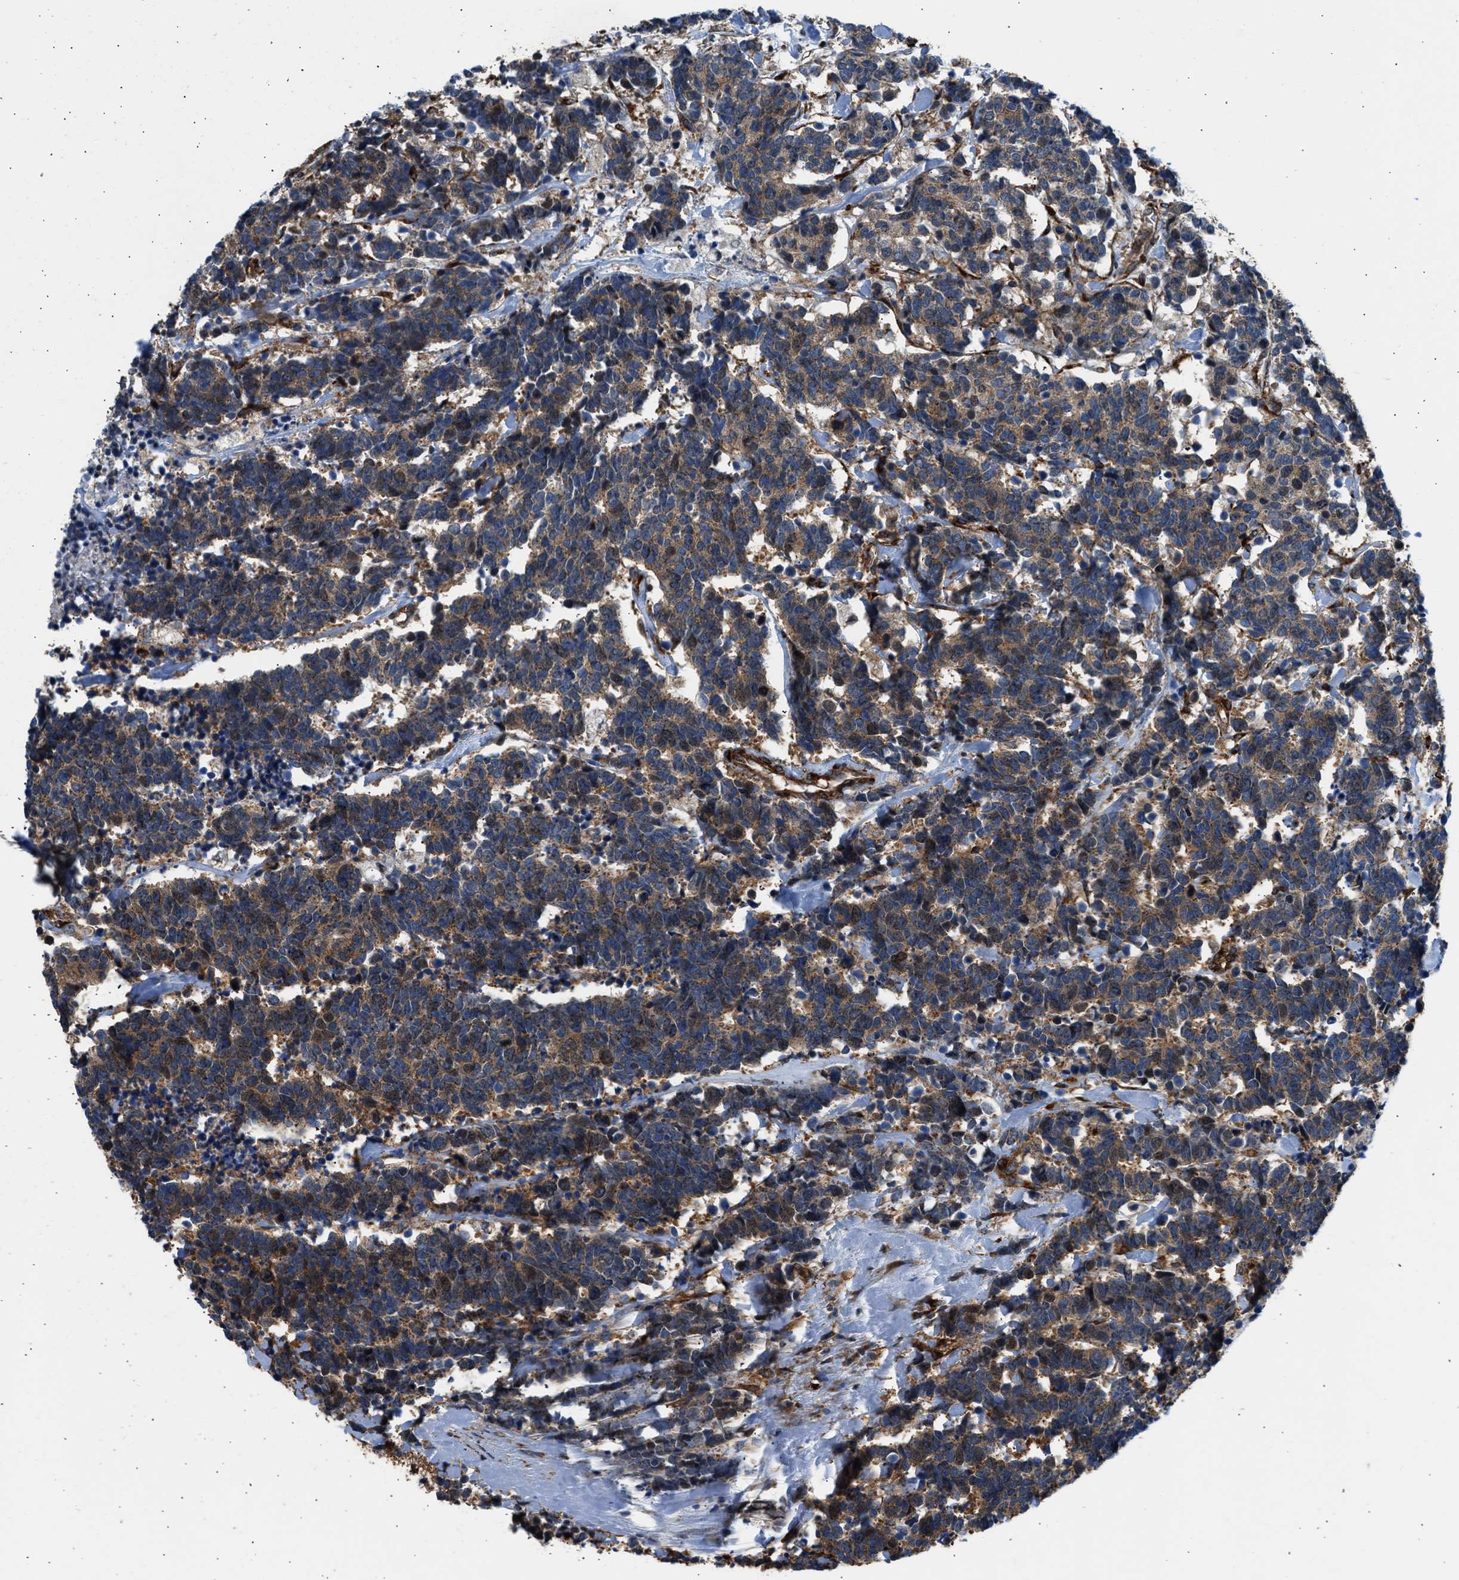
{"staining": {"intensity": "moderate", "quantity": ">75%", "location": "cytoplasmic/membranous,nuclear"}, "tissue": "carcinoid", "cell_type": "Tumor cells", "image_type": "cancer", "snomed": [{"axis": "morphology", "description": "Carcinoma, NOS"}, {"axis": "morphology", "description": "Carcinoid, malignant, NOS"}, {"axis": "topography", "description": "Urinary bladder"}], "caption": "Brown immunohistochemical staining in carcinoma displays moderate cytoplasmic/membranous and nuclear positivity in about >75% of tumor cells.", "gene": "SEPTIN2", "patient": {"sex": "male", "age": 57}}